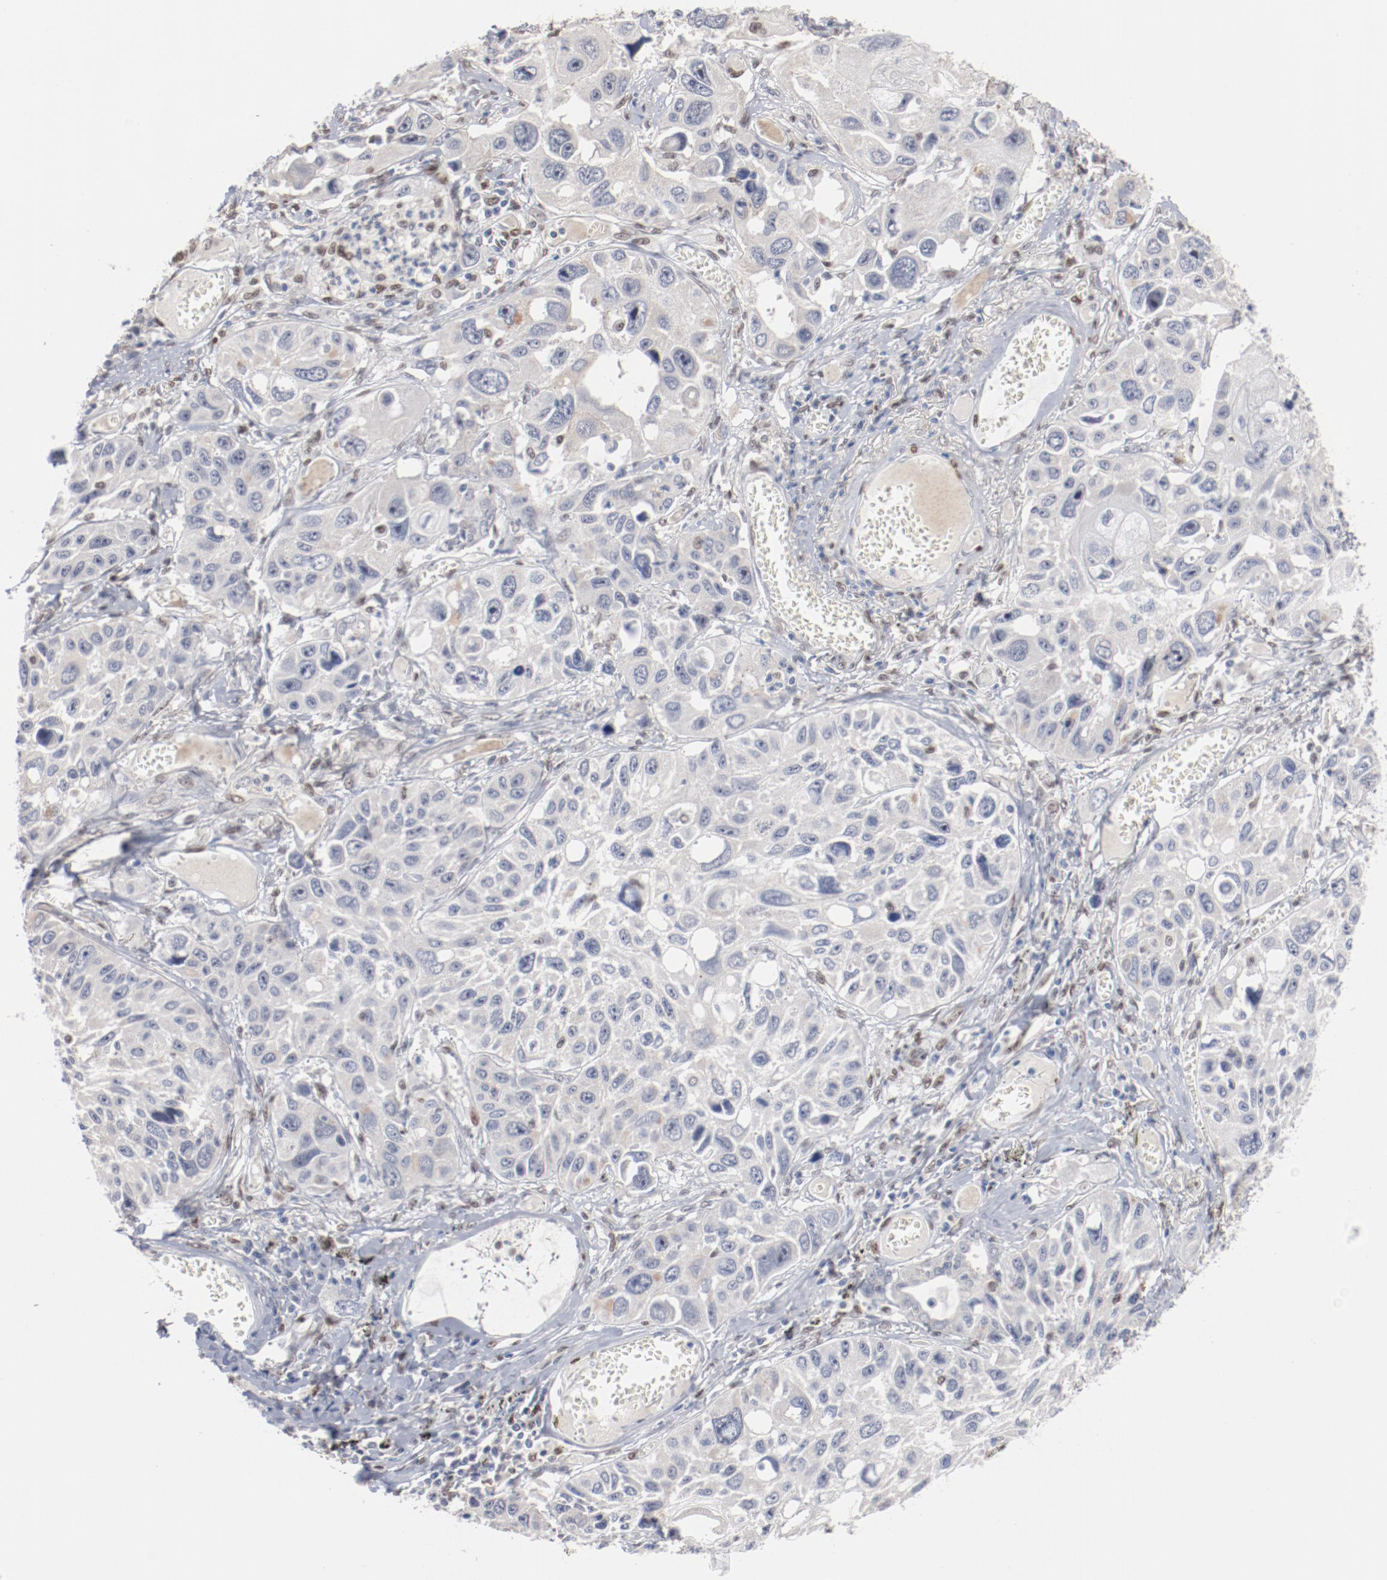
{"staining": {"intensity": "negative", "quantity": "none", "location": "none"}, "tissue": "lung cancer", "cell_type": "Tumor cells", "image_type": "cancer", "snomed": [{"axis": "morphology", "description": "Squamous cell carcinoma, NOS"}, {"axis": "topography", "description": "Lung"}], "caption": "Tumor cells are negative for brown protein staining in lung cancer (squamous cell carcinoma). (Brightfield microscopy of DAB immunohistochemistry at high magnification).", "gene": "ZEB2", "patient": {"sex": "male", "age": 71}}